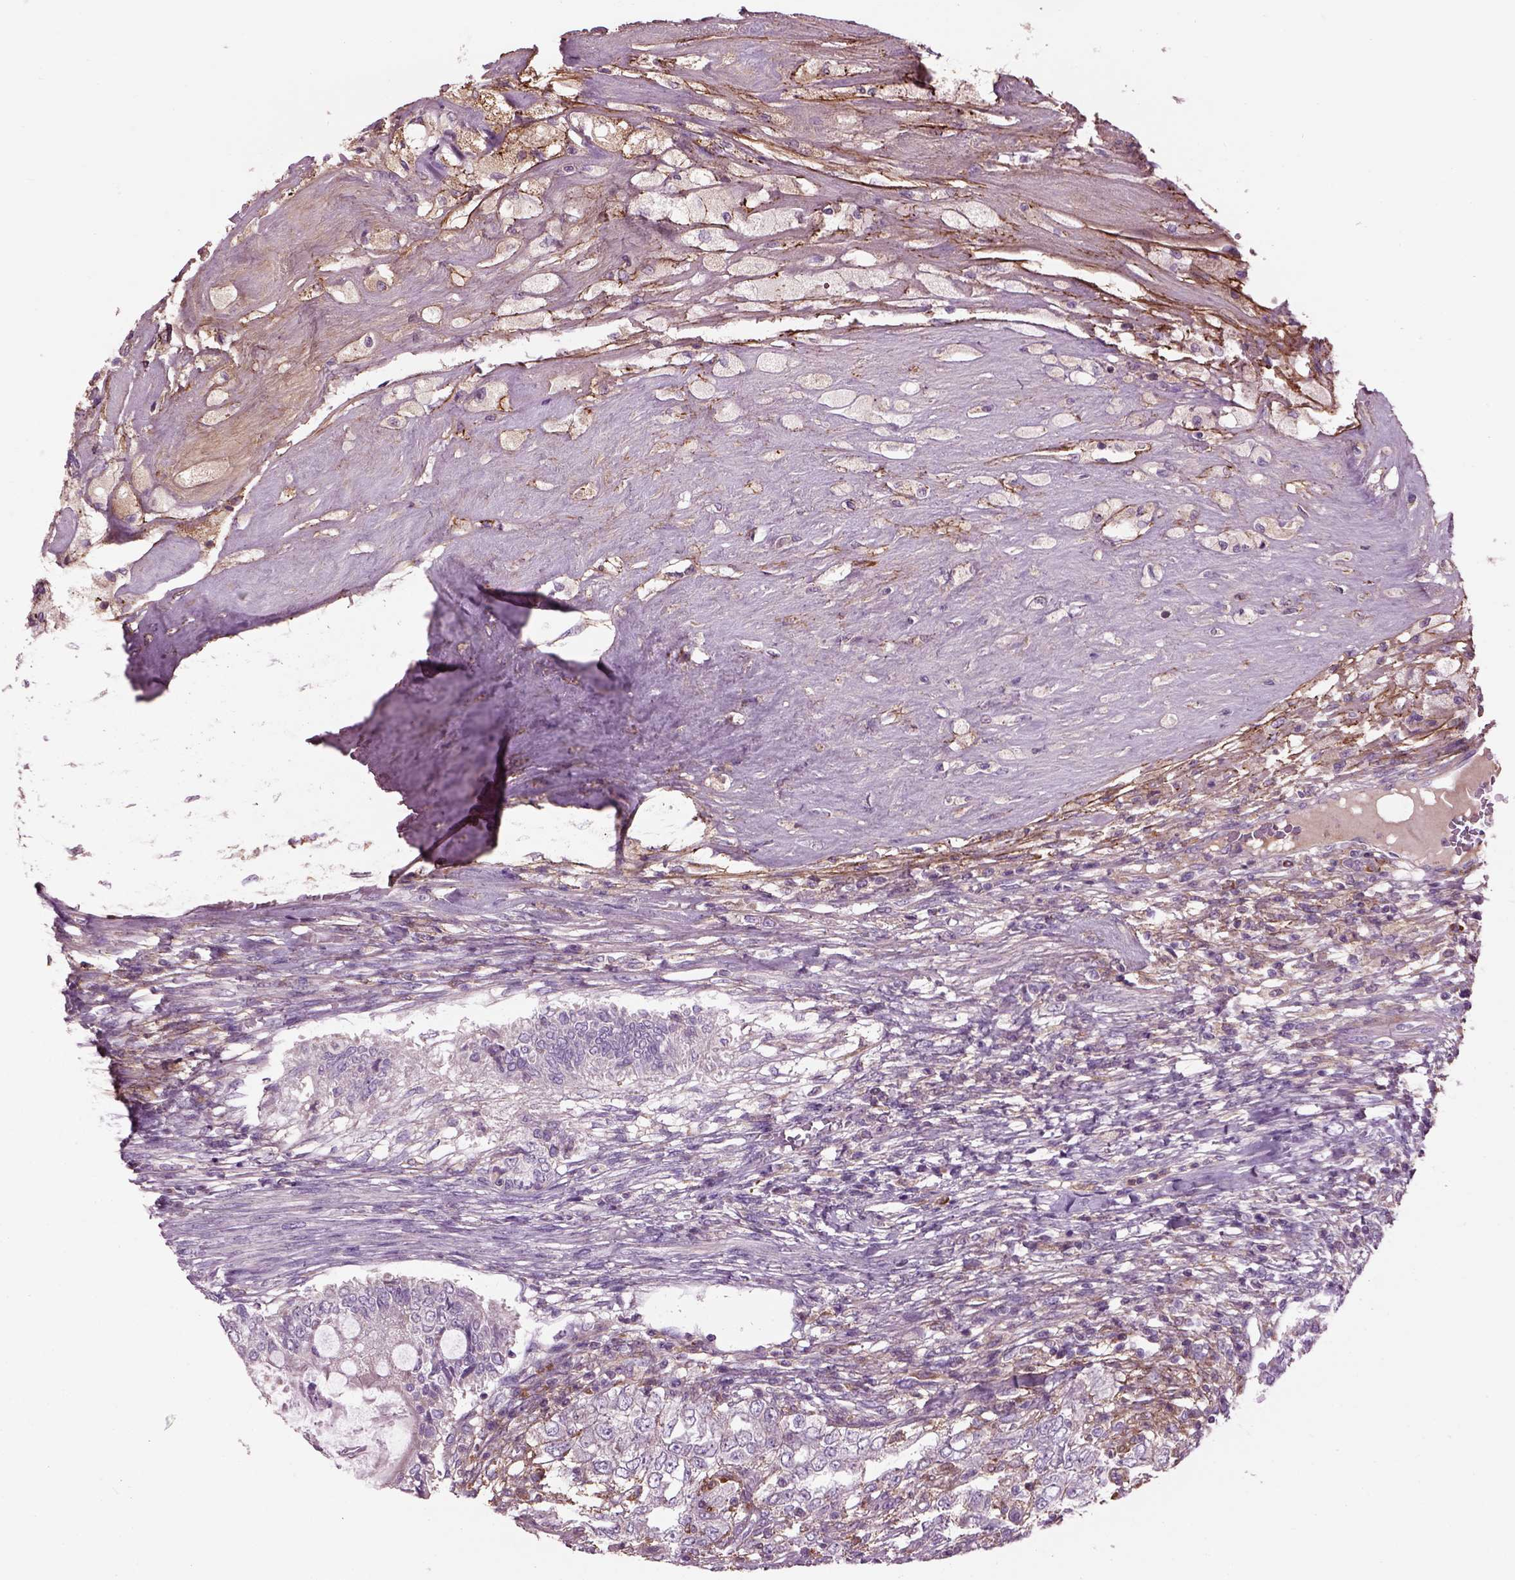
{"staining": {"intensity": "negative", "quantity": "none", "location": "none"}, "tissue": "testis cancer", "cell_type": "Tumor cells", "image_type": "cancer", "snomed": [{"axis": "morphology", "description": "Seminoma, NOS"}, {"axis": "morphology", "description": "Carcinoma, Embryonal, NOS"}, {"axis": "topography", "description": "Testis"}], "caption": "An immunohistochemistry photomicrograph of embryonal carcinoma (testis) is shown. There is no staining in tumor cells of embryonal carcinoma (testis).", "gene": "EMILIN2", "patient": {"sex": "male", "age": 41}}